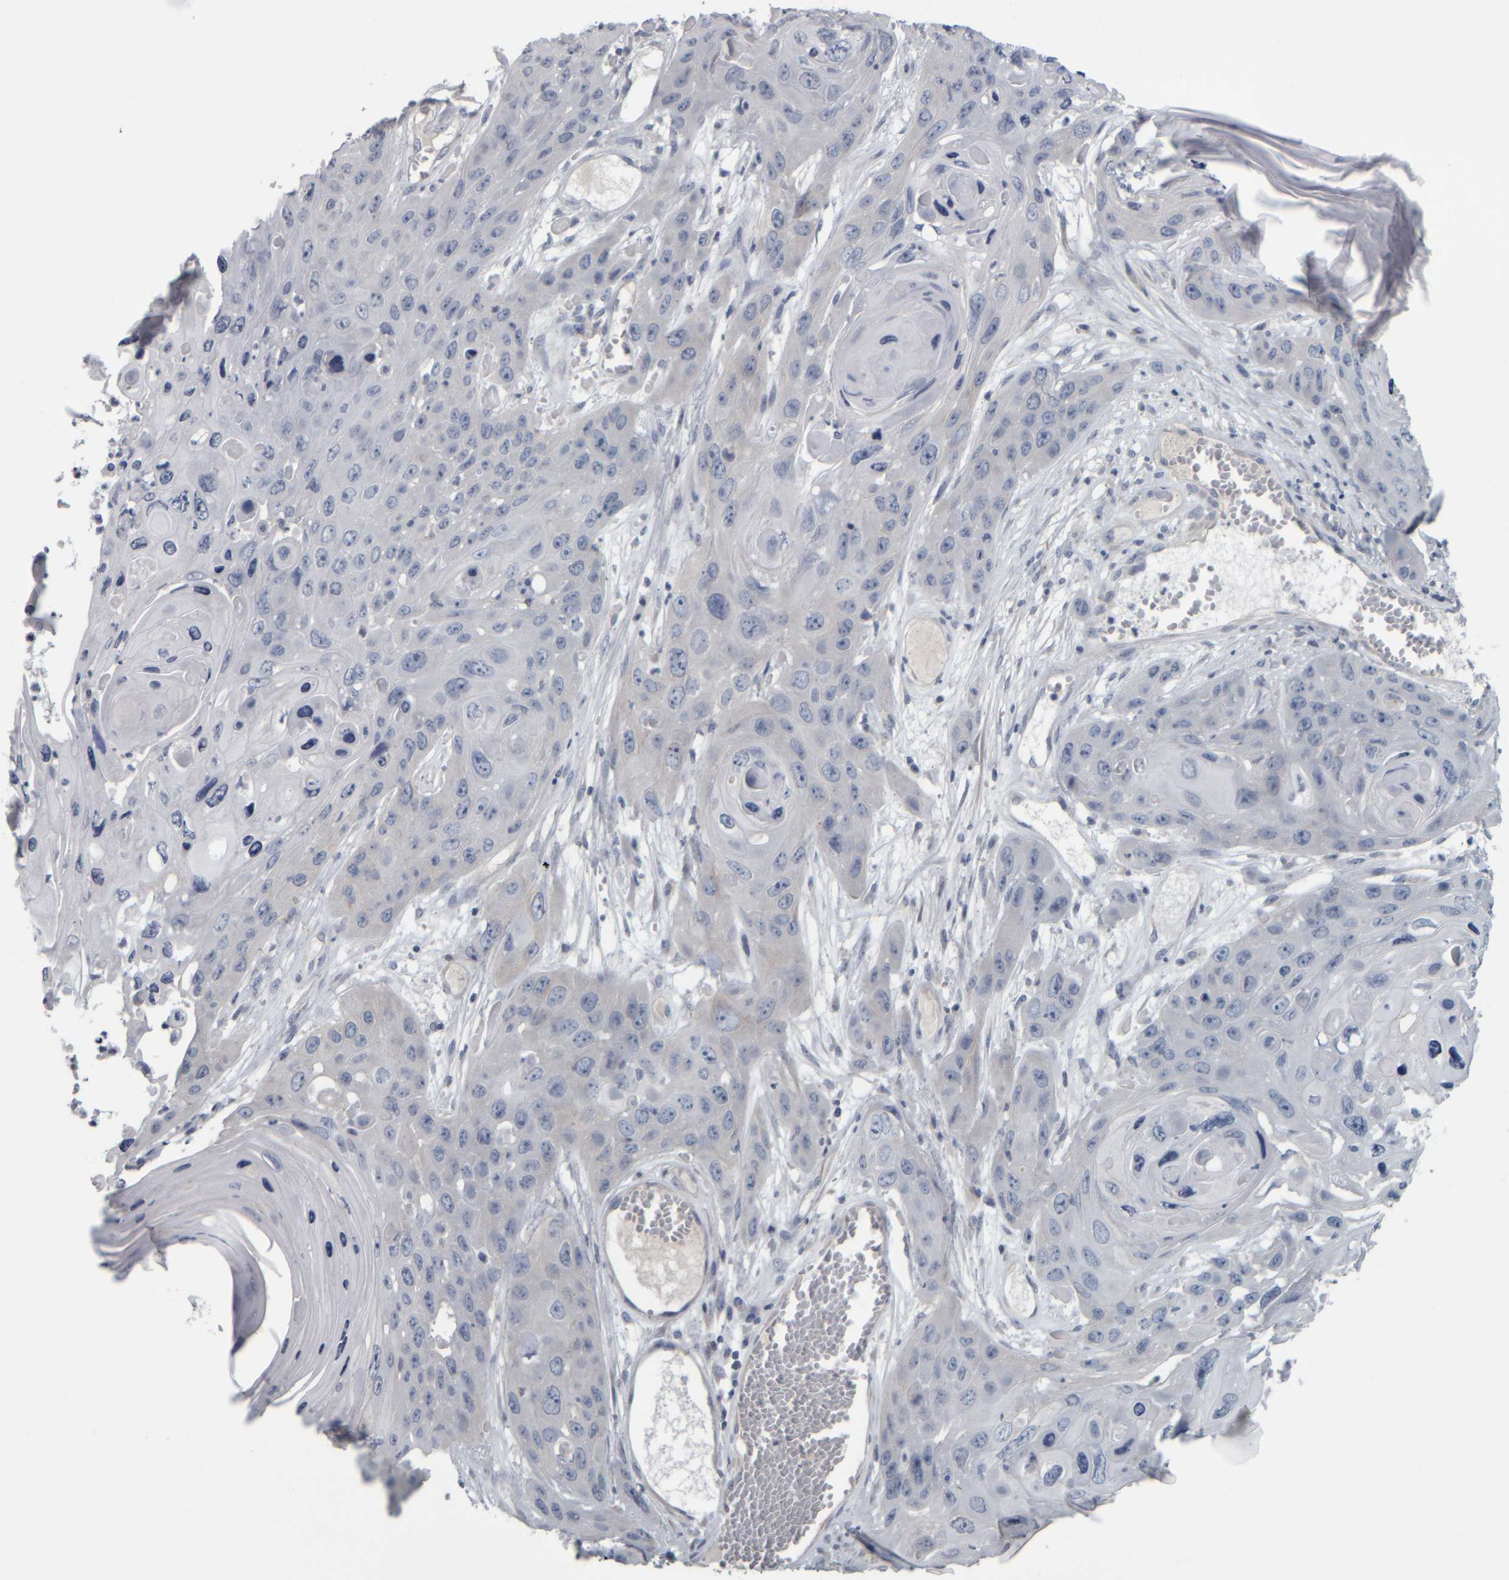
{"staining": {"intensity": "negative", "quantity": "none", "location": "none"}, "tissue": "skin cancer", "cell_type": "Tumor cells", "image_type": "cancer", "snomed": [{"axis": "morphology", "description": "Squamous cell carcinoma, NOS"}, {"axis": "topography", "description": "Skin"}], "caption": "DAB immunohistochemical staining of skin cancer reveals no significant positivity in tumor cells. (DAB IHC visualized using brightfield microscopy, high magnification).", "gene": "CAVIN4", "patient": {"sex": "male", "age": 55}}